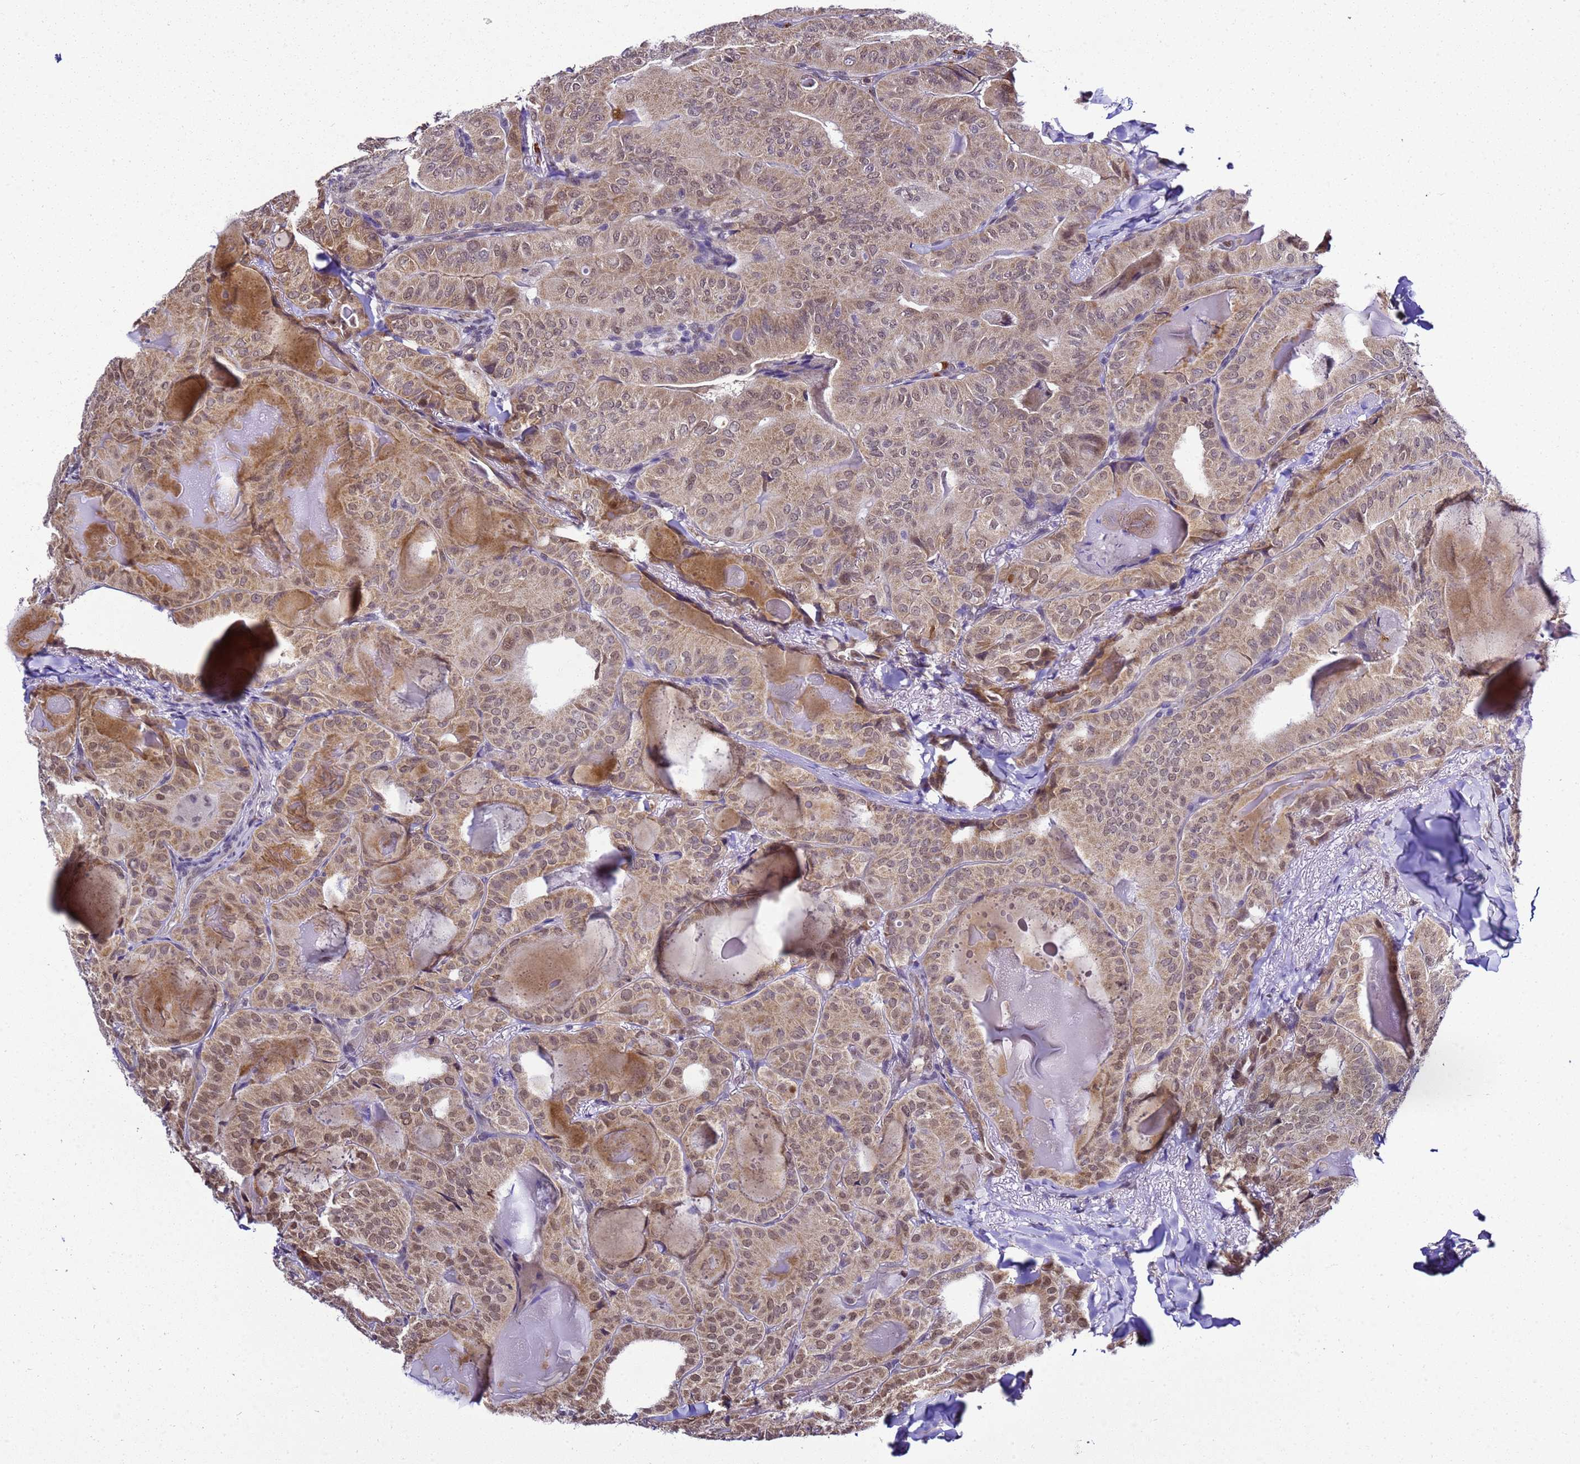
{"staining": {"intensity": "moderate", "quantity": ">75%", "location": "cytoplasmic/membranous"}, "tissue": "thyroid cancer", "cell_type": "Tumor cells", "image_type": "cancer", "snomed": [{"axis": "morphology", "description": "Papillary adenocarcinoma, NOS"}, {"axis": "topography", "description": "Thyroid gland"}], "caption": "The micrograph demonstrates staining of thyroid cancer (papillary adenocarcinoma), revealing moderate cytoplasmic/membranous protein positivity (brown color) within tumor cells. (DAB (3,3'-diaminobenzidine) IHC with brightfield microscopy, high magnification).", "gene": "SMN1", "patient": {"sex": "female", "age": 68}}